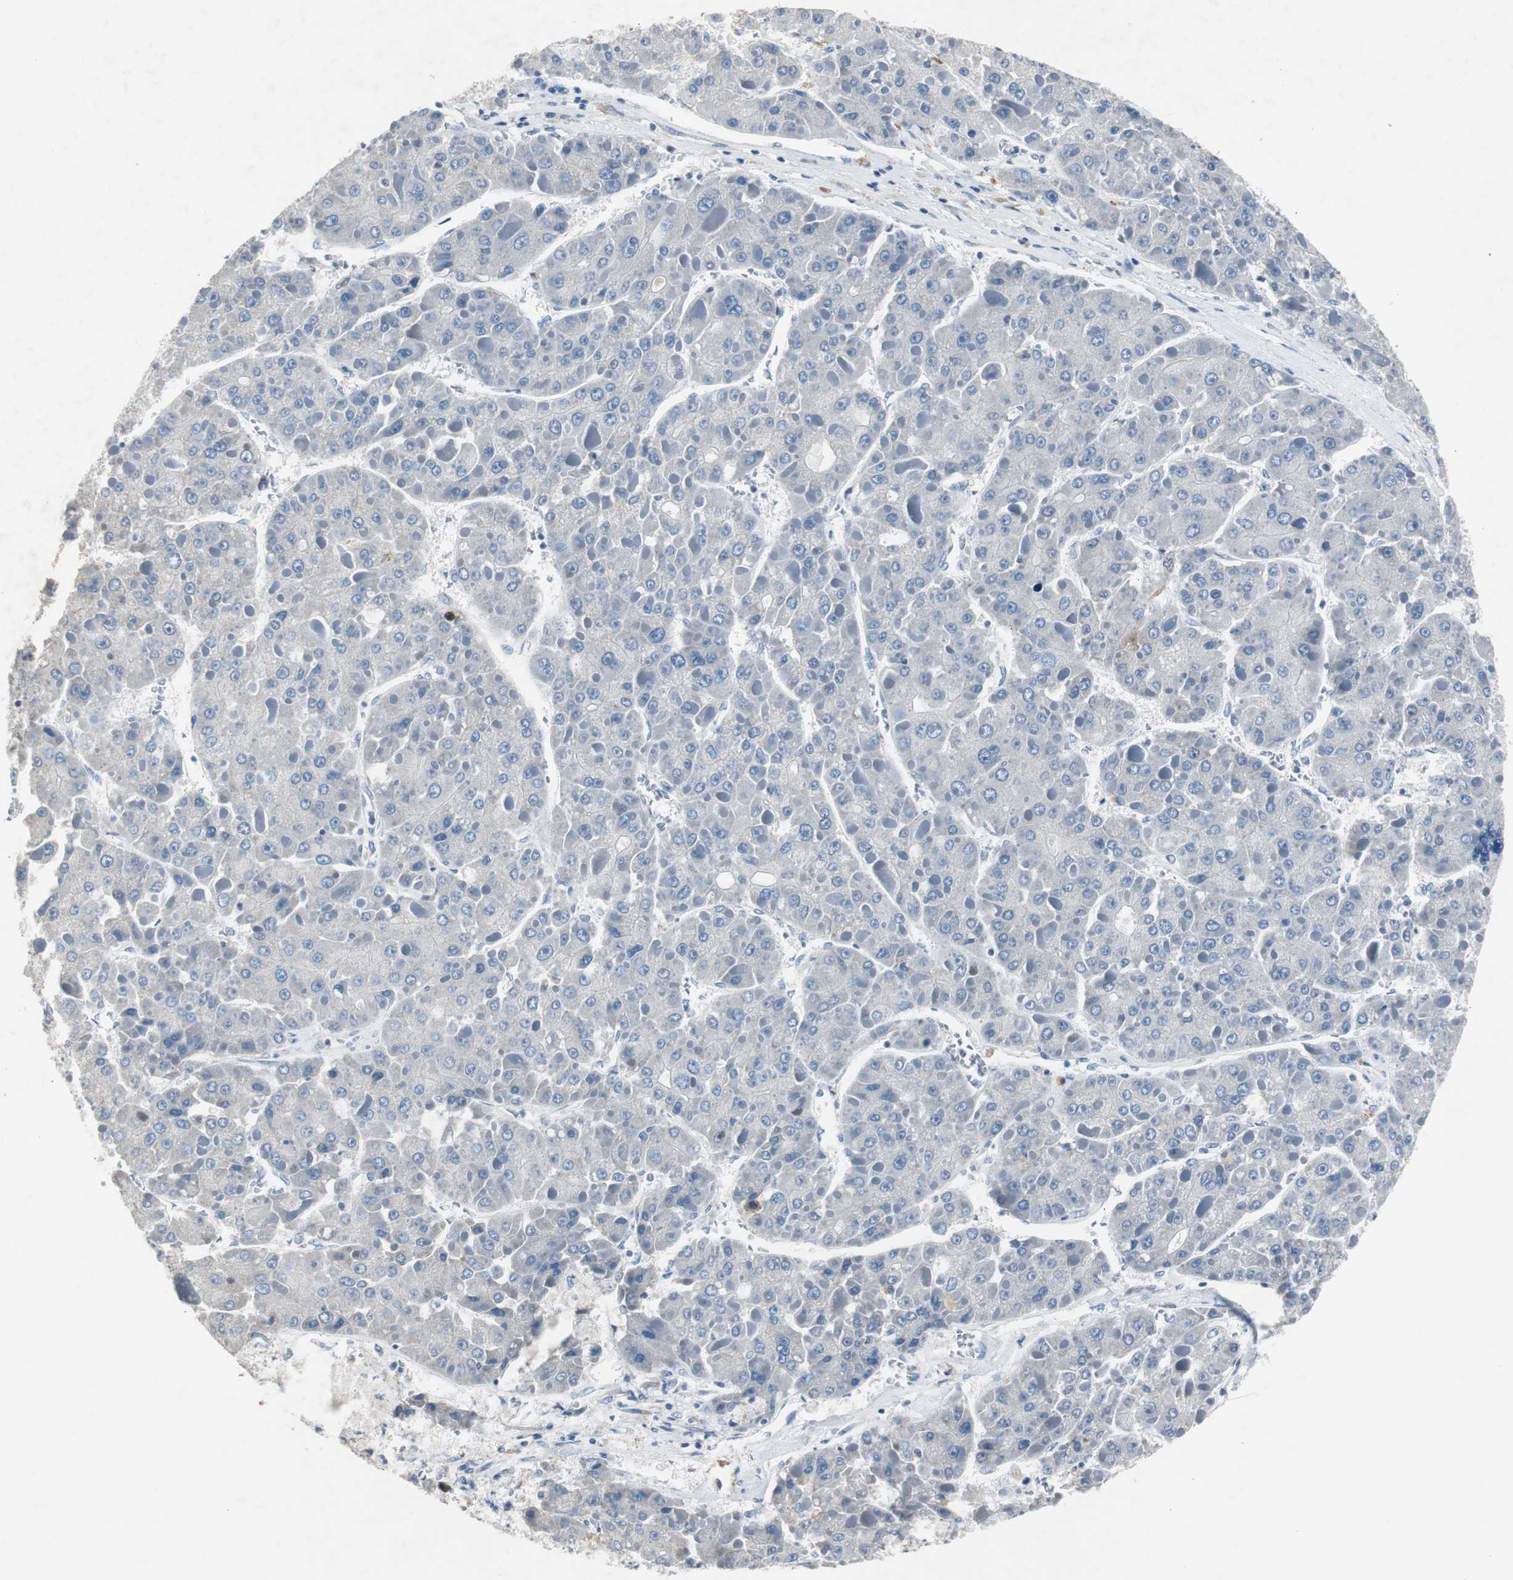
{"staining": {"intensity": "negative", "quantity": "none", "location": "none"}, "tissue": "liver cancer", "cell_type": "Tumor cells", "image_type": "cancer", "snomed": [{"axis": "morphology", "description": "Carcinoma, Hepatocellular, NOS"}, {"axis": "topography", "description": "Liver"}], "caption": "Liver hepatocellular carcinoma stained for a protein using immunohistochemistry demonstrates no positivity tumor cells.", "gene": "TK1", "patient": {"sex": "female", "age": 73}}